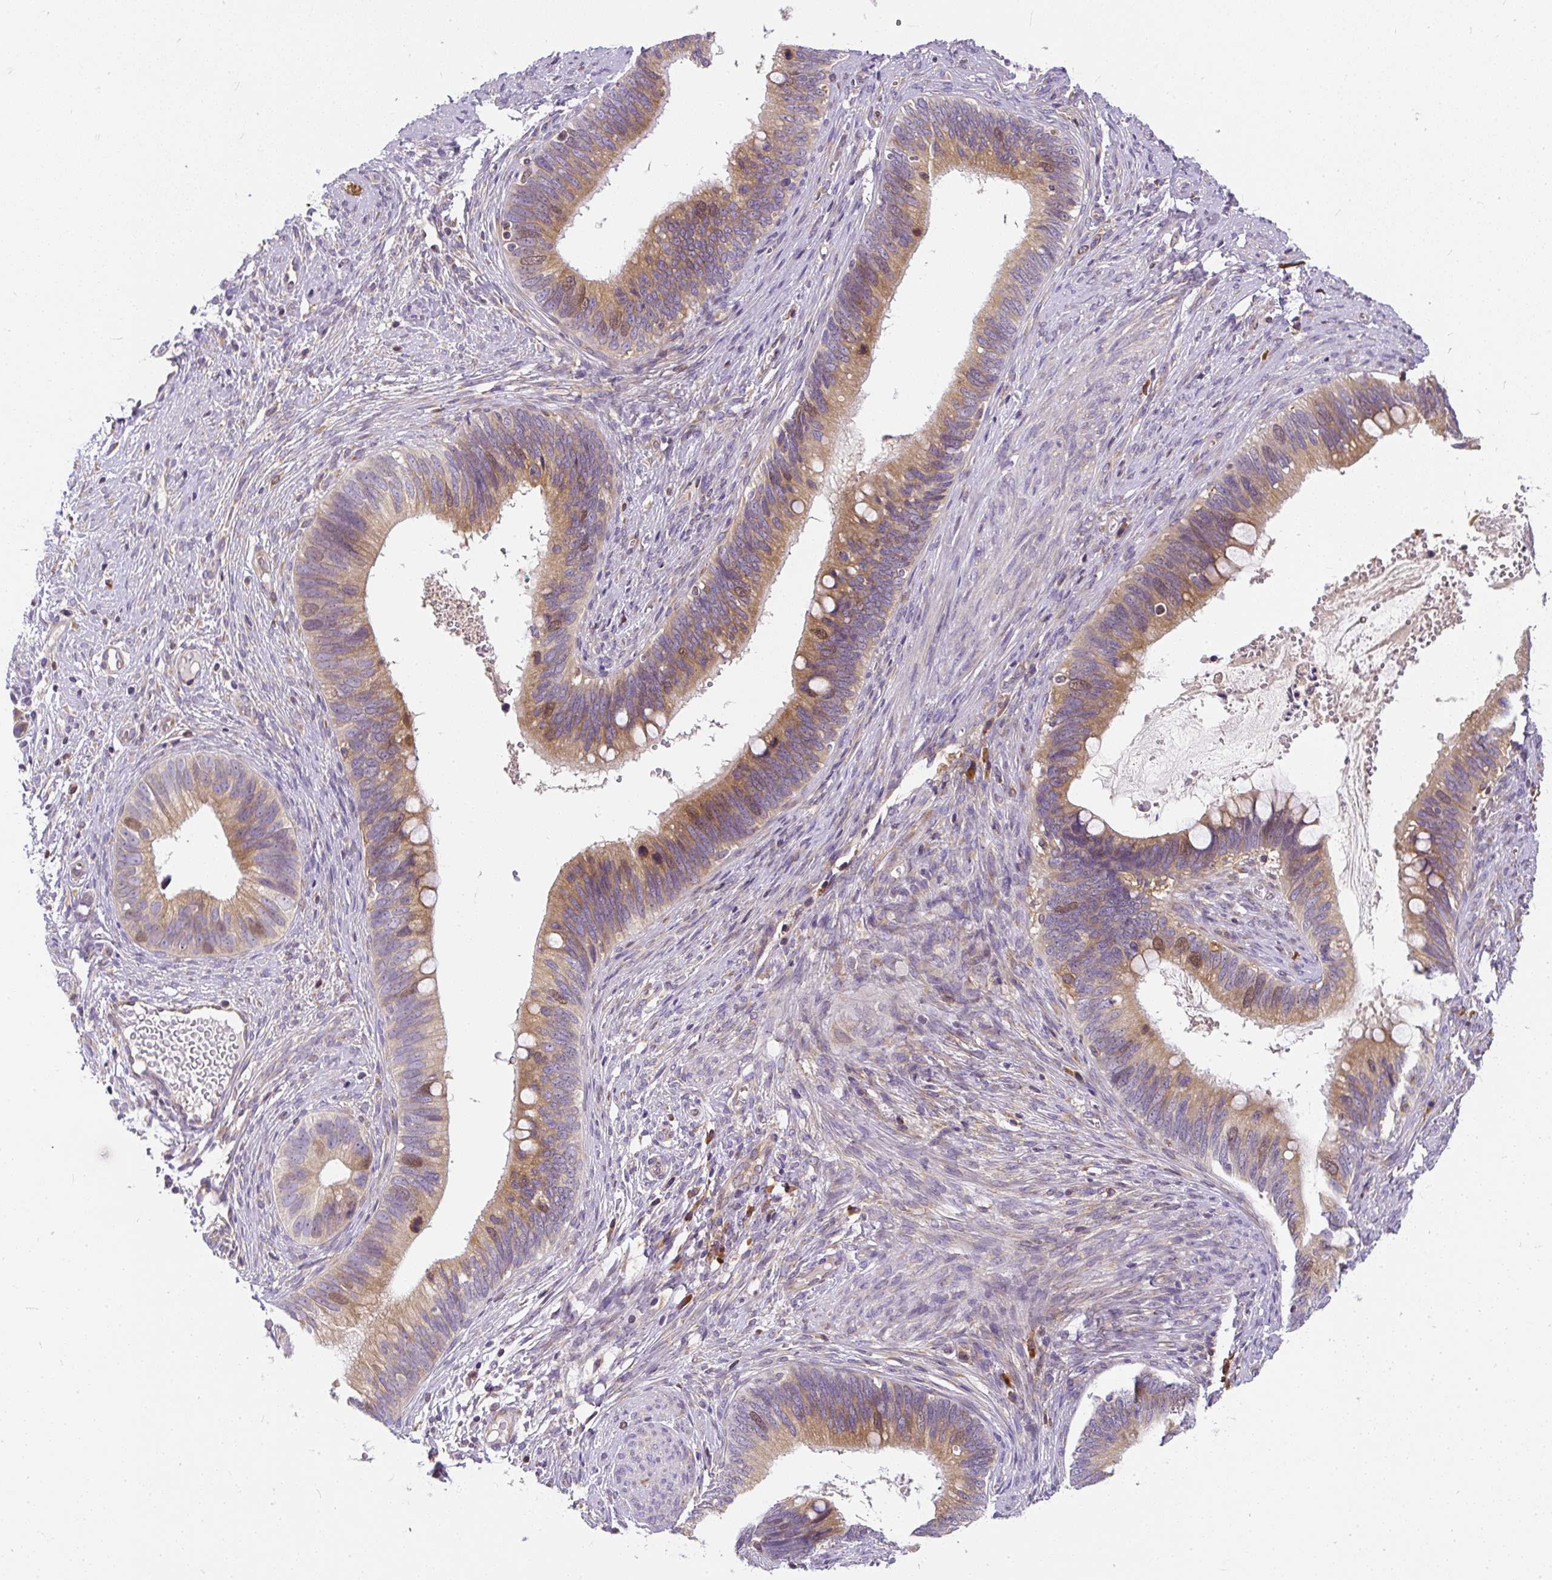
{"staining": {"intensity": "moderate", "quantity": ">75%", "location": "cytoplasmic/membranous,nuclear"}, "tissue": "cervical cancer", "cell_type": "Tumor cells", "image_type": "cancer", "snomed": [{"axis": "morphology", "description": "Adenocarcinoma, NOS"}, {"axis": "topography", "description": "Cervix"}], "caption": "High-power microscopy captured an IHC photomicrograph of adenocarcinoma (cervical), revealing moderate cytoplasmic/membranous and nuclear staining in about >75% of tumor cells.", "gene": "CYP20A1", "patient": {"sex": "female", "age": 42}}